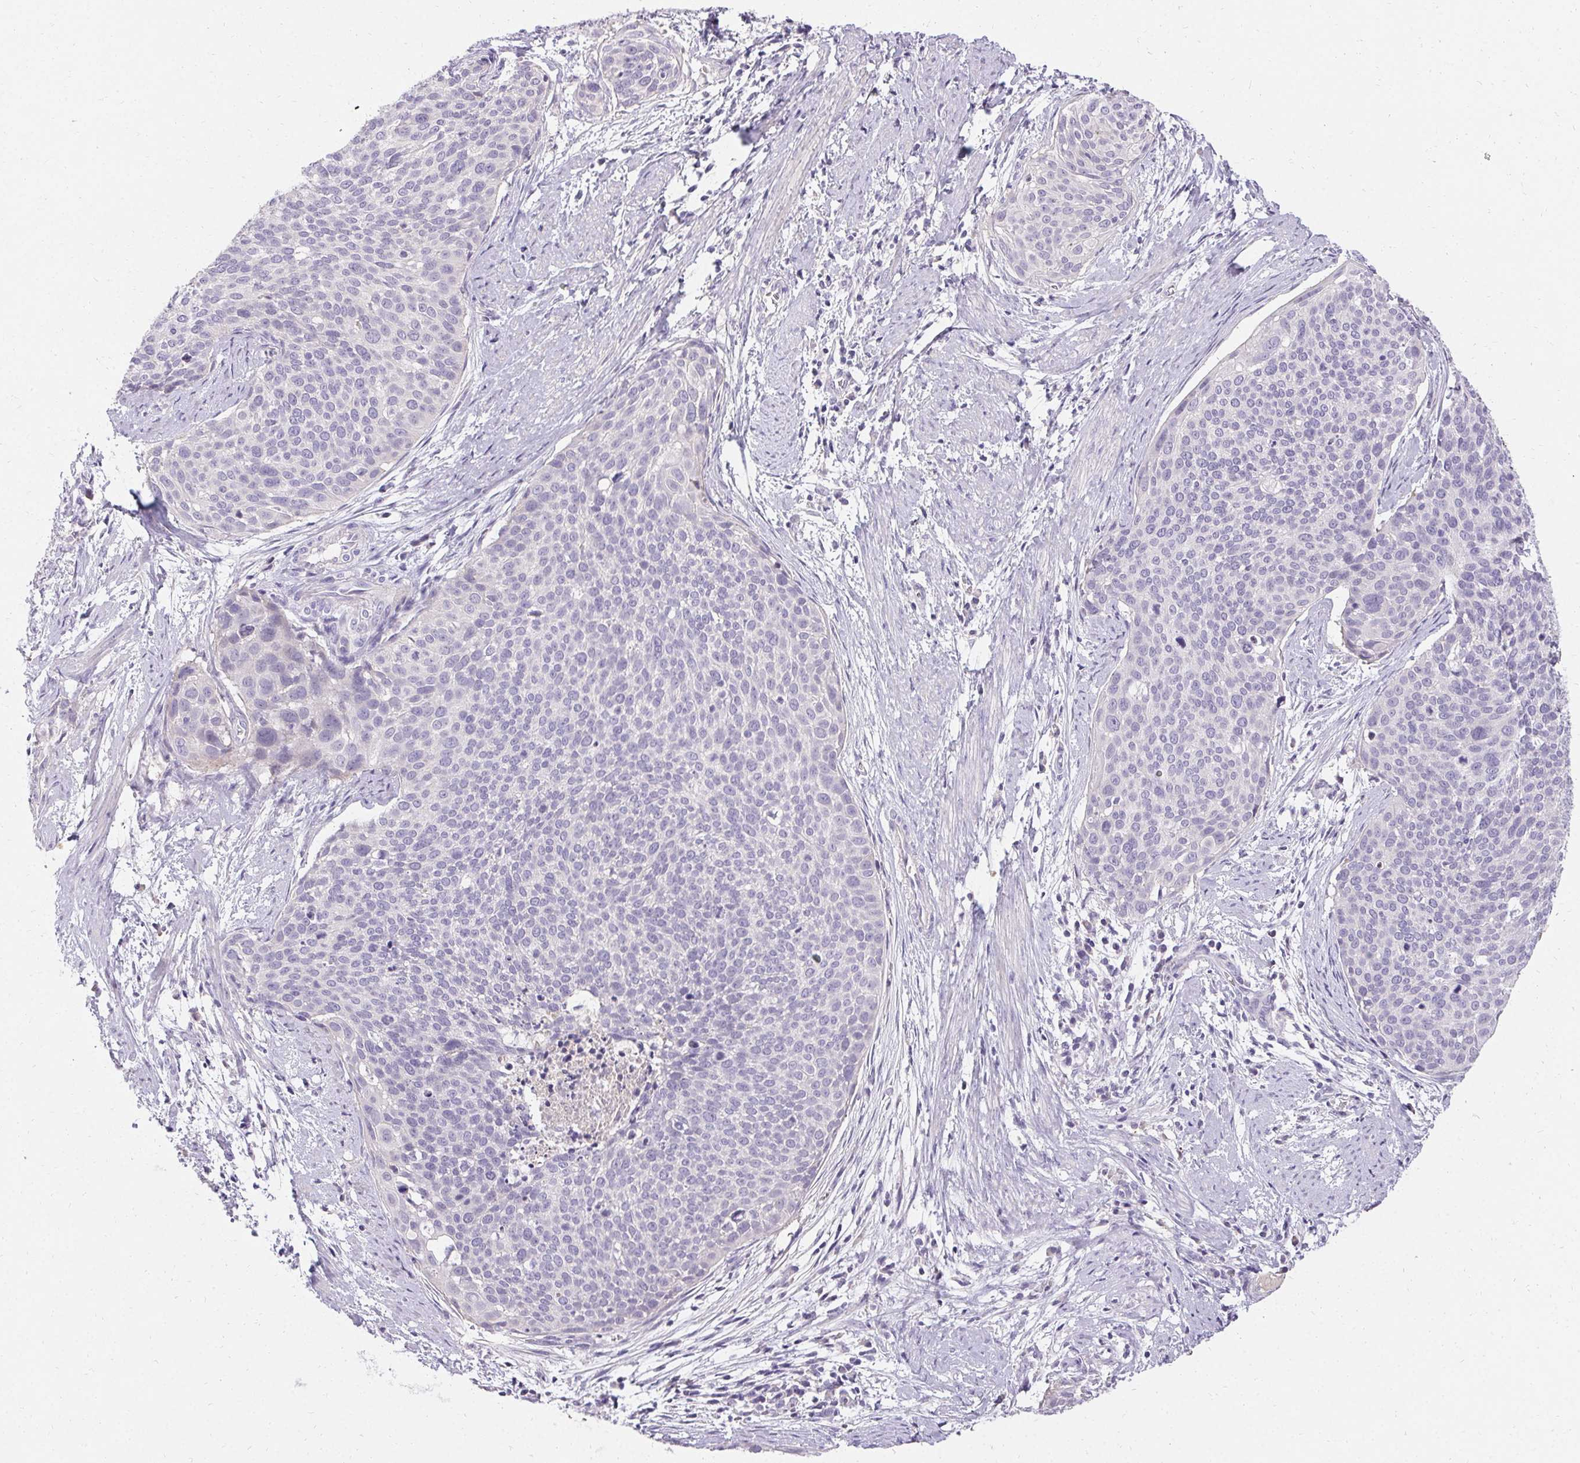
{"staining": {"intensity": "negative", "quantity": "none", "location": "none"}, "tissue": "cervical cancer", "cell_type": "Tumor cells", "image_type": "cancer", "snomed": [{"axis": "morphology", "description": "Squamous cell carcinoma, NOS"}, {"axis": "topography", "description": "Cervix"}], "caption": "Tumor cells show no significant protein positivity in cervical squamous cell carcinoma.", "gene": "TRIP13", "patient": {"sex": "female", "age": 39}}